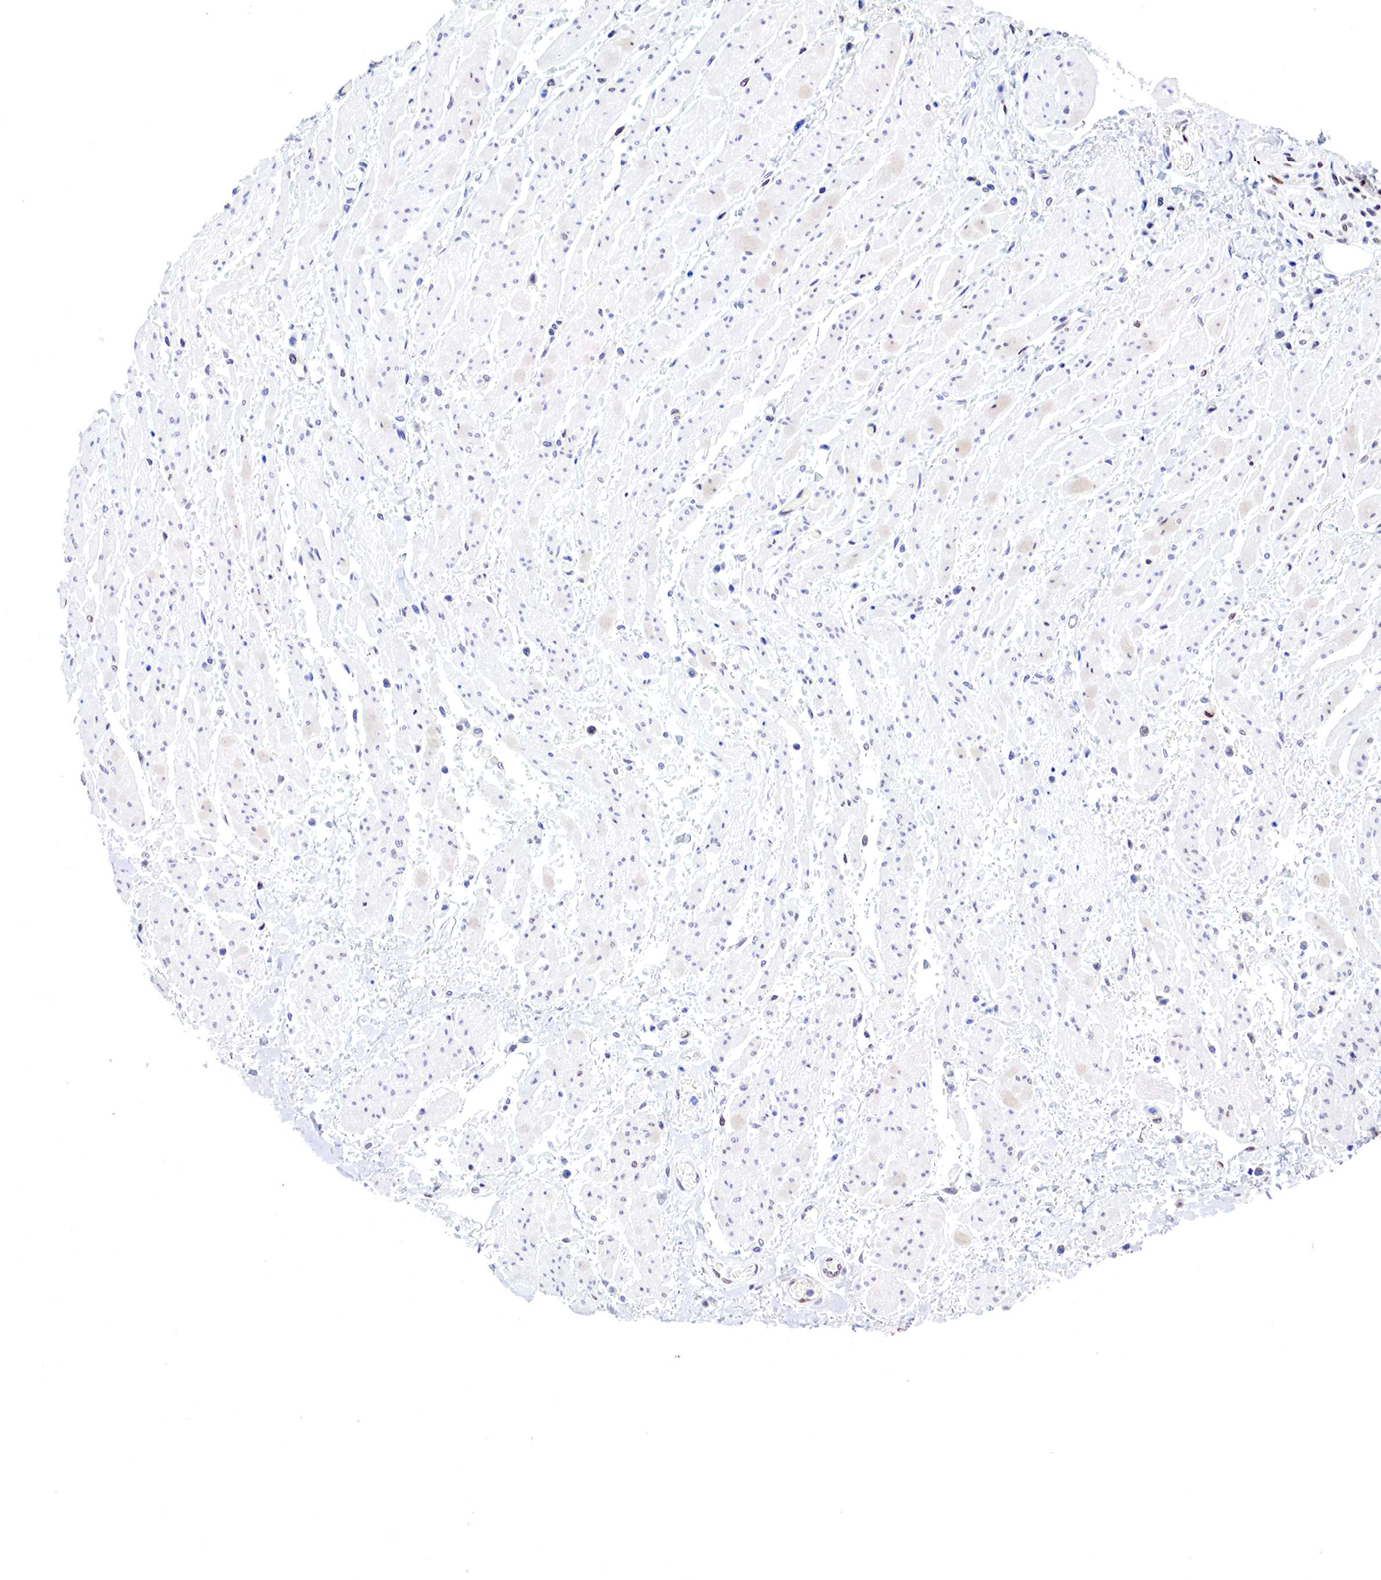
{"staining": {"intensity": "weak", "quantity": "25%-75%", "location": "cytoplasmic/membranous,nuclear"}, "tissue": "stomach cancer", "cell_type": "Tumor cells", "image_type": "cancer", "snomed": [{"axis": "morphology", "description": "Adenocarcinoma, NOS"}, {"axis": "topography", "description": "Pancreas"}, {"axis": "topography", "description": "Stomach, upper"}], "caption": "Protein expression by immunohistochemistry demonstrates weak cytoplasmic/membranous and nuclear positivity in approximately 25%-75% of tumor cells in stomach adenocarcinoma. (DAB = brown stain, brightfield microscopy at high magnification).", "gene": "PABIR2", "patient": {"sex": "male", "age": 77}}